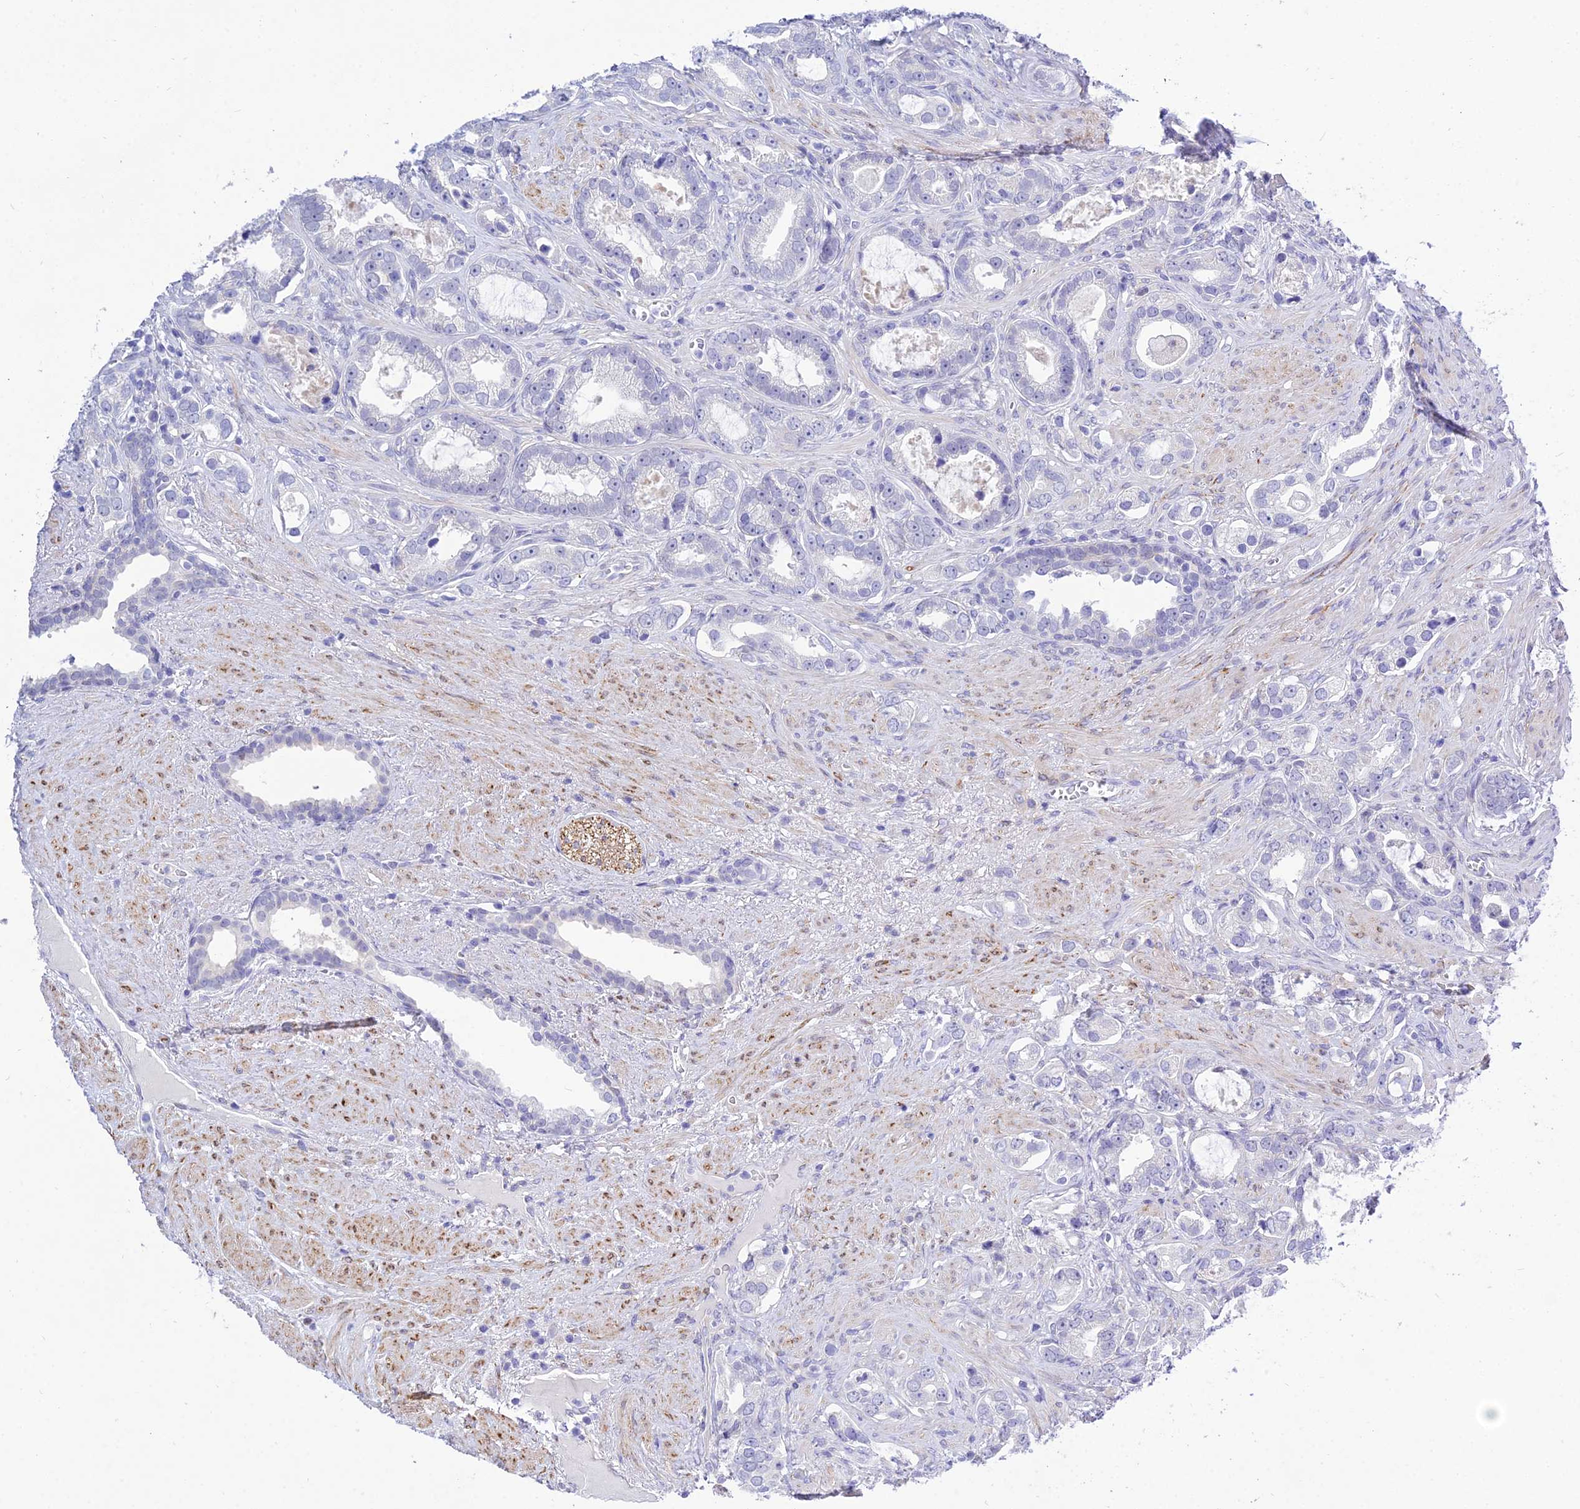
{"staining": {"intensity": "negative", "quantity": "none", "location": "none"}, "tissue": "prostate cancer", "cell_type": "Tumor cells", "image_type": "cancer", "snomed": [{"axis": "morphology", "description": "Adenocarcinoma, High grade"}, {"axis": "topography", "description": "Prostate"}], "caption": "IHC of prostate cancer (high-grade adenocarcinoma) exhibits no expression in tumor cells. (DAB (3,3'-diaminobenzidine) immunohistochemistry with hematoxylin counter stain).", "gene": "DEFB107A", "patient": {"sex": "male", "age": 67}}